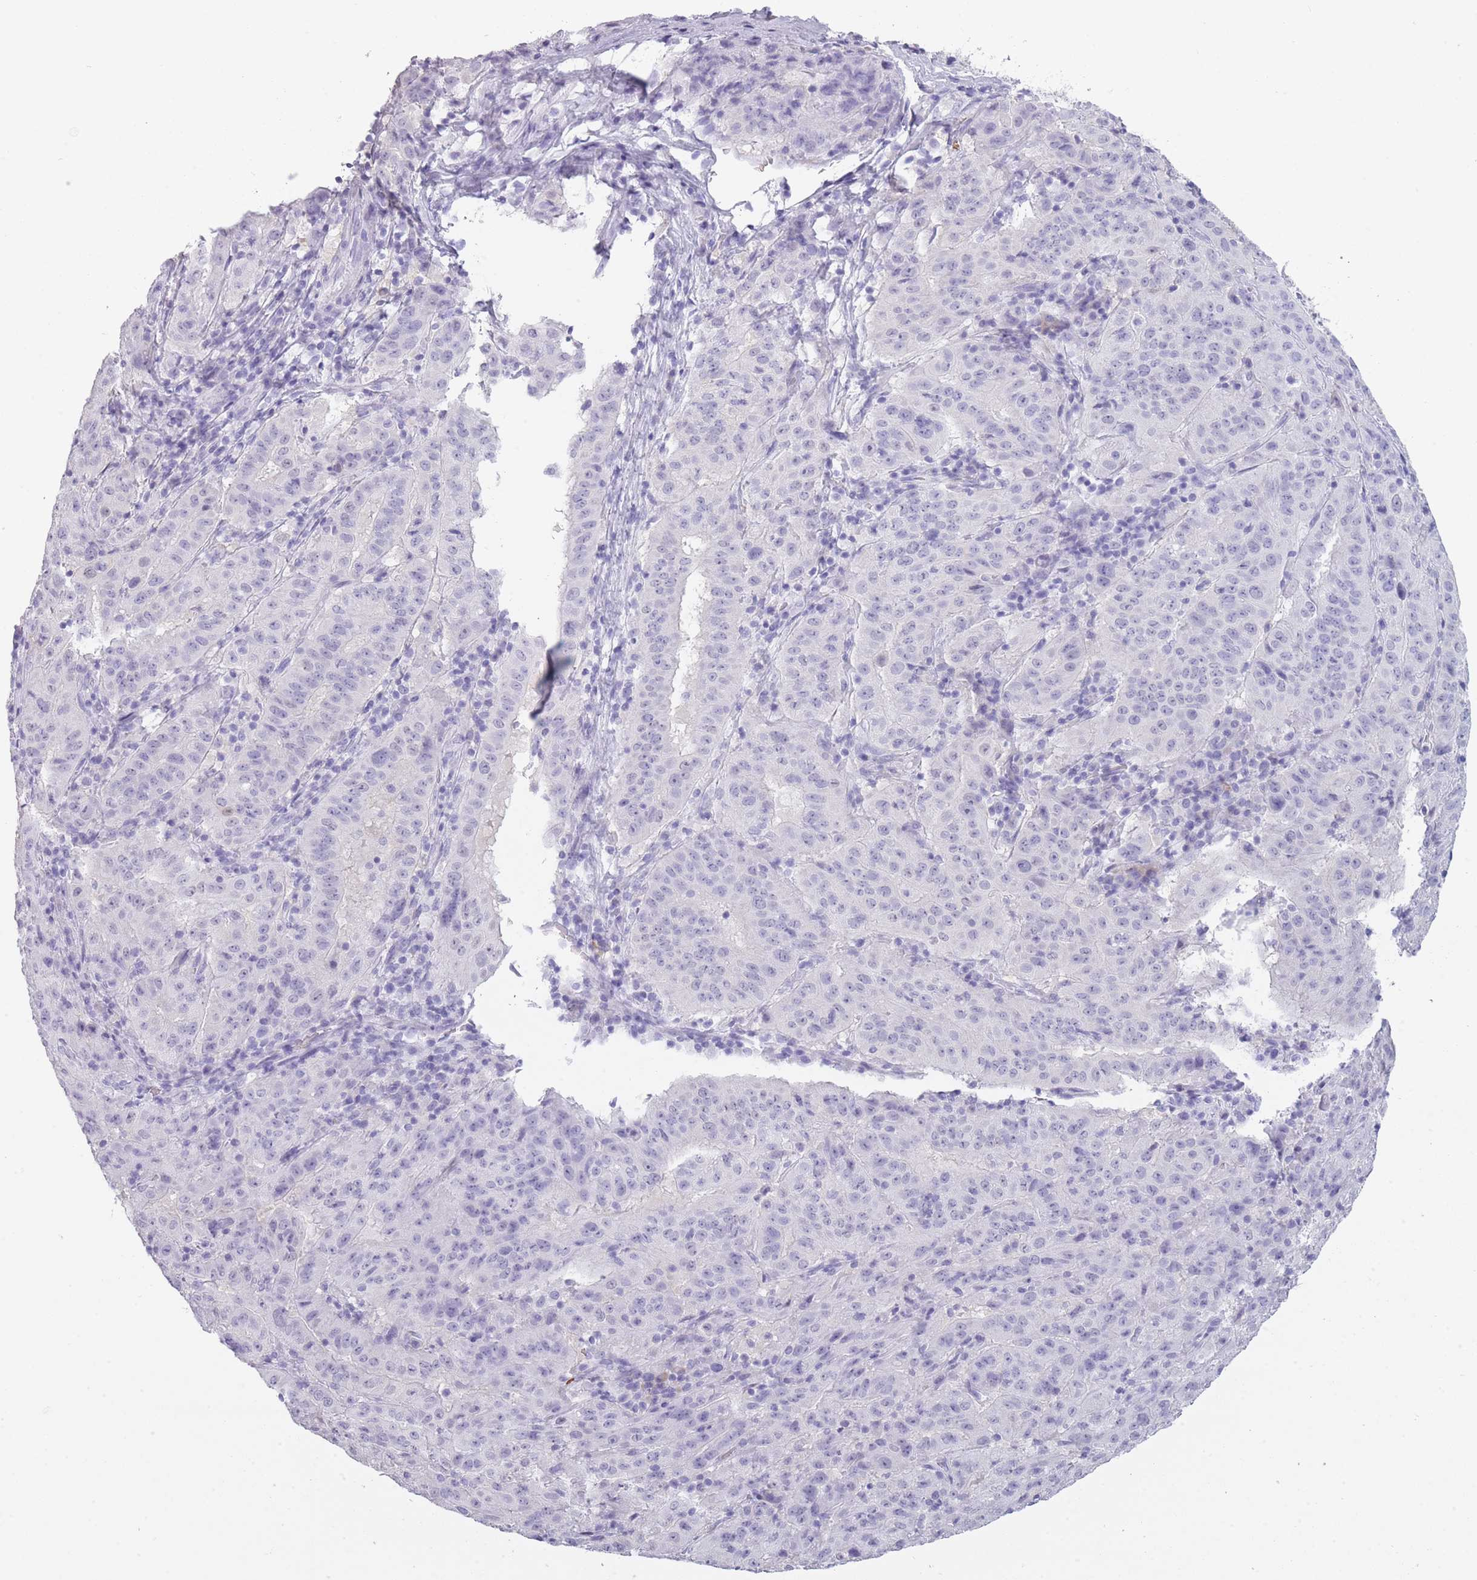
{"staining": {"intensity": "negative", "quantity": "none", "location": "none"}, "tissue": "pancreatic cancer", "cell_type": "Tumor cells", "image_type": "cancer", "snomed": [{"axis": "morphology", "description": "Adenocarcinoma, NOS"}, {"axis": "topography", "description": "Pancreas"}], "caption": "The photomicrograph displays no staining of tumor cells in pancreatic adenocarcinoma.", "gene": "OR7C1", "patient": {"sex": "male", "age": 63}}